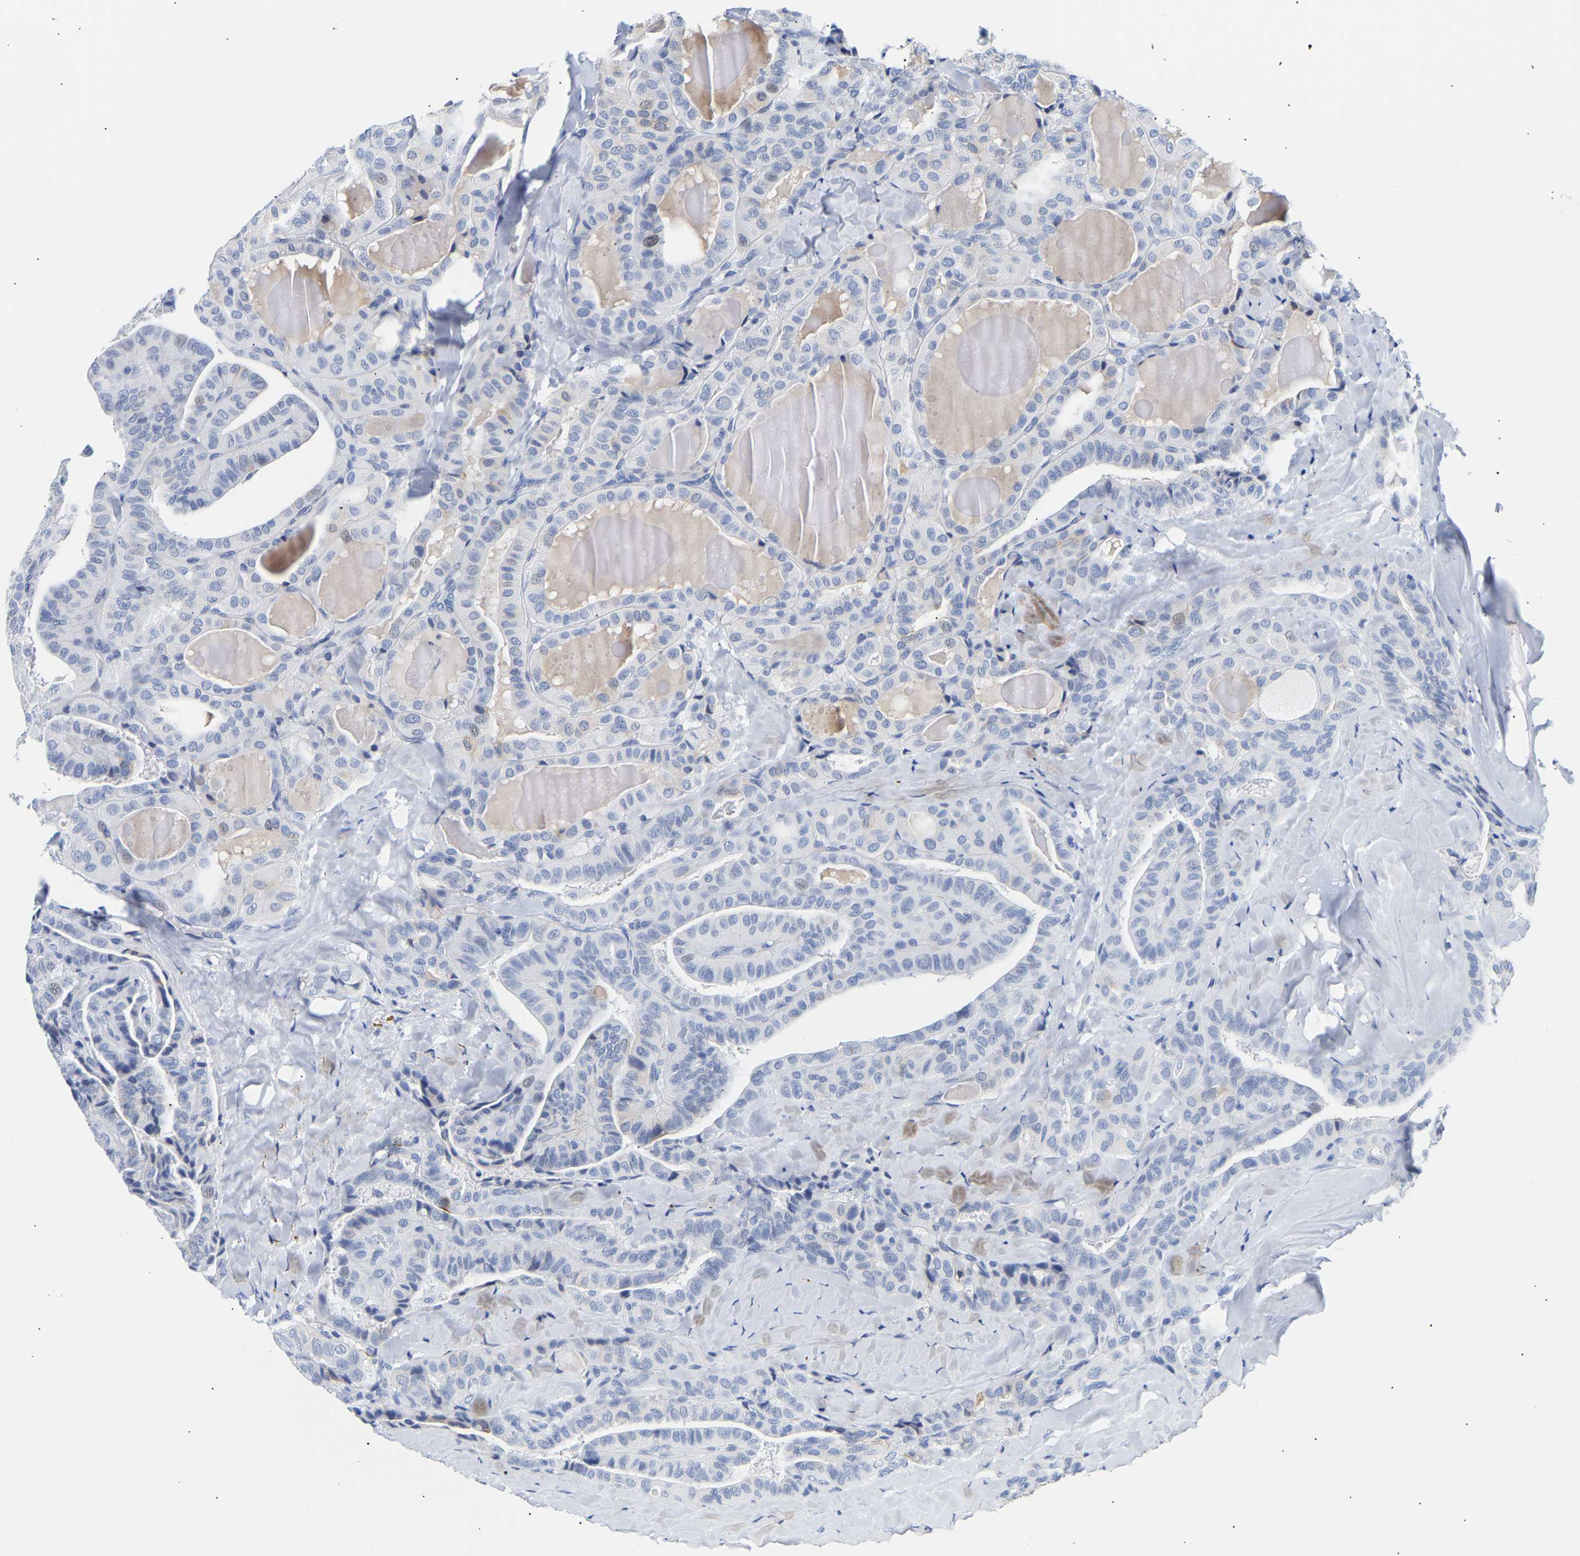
{"staining": {"intensity": "negative", "quantity": "none", "location": "none"}, "tissue": "thyroid cancer", "cell_type": "Tumor cells", "image_type": "cancer", "snomed": [{"axis": "morphology", "description": "Papillary adenocarcinoma, NOS"}, {"axis": "topography", "description": "Thyroid gland"}], "caption": "A micrograph of thyroid cancer stained for a protein displays no brown staining in tumor cells.", "gene": "SPINK2", "patient": {"sex": "male", "age": 77}}